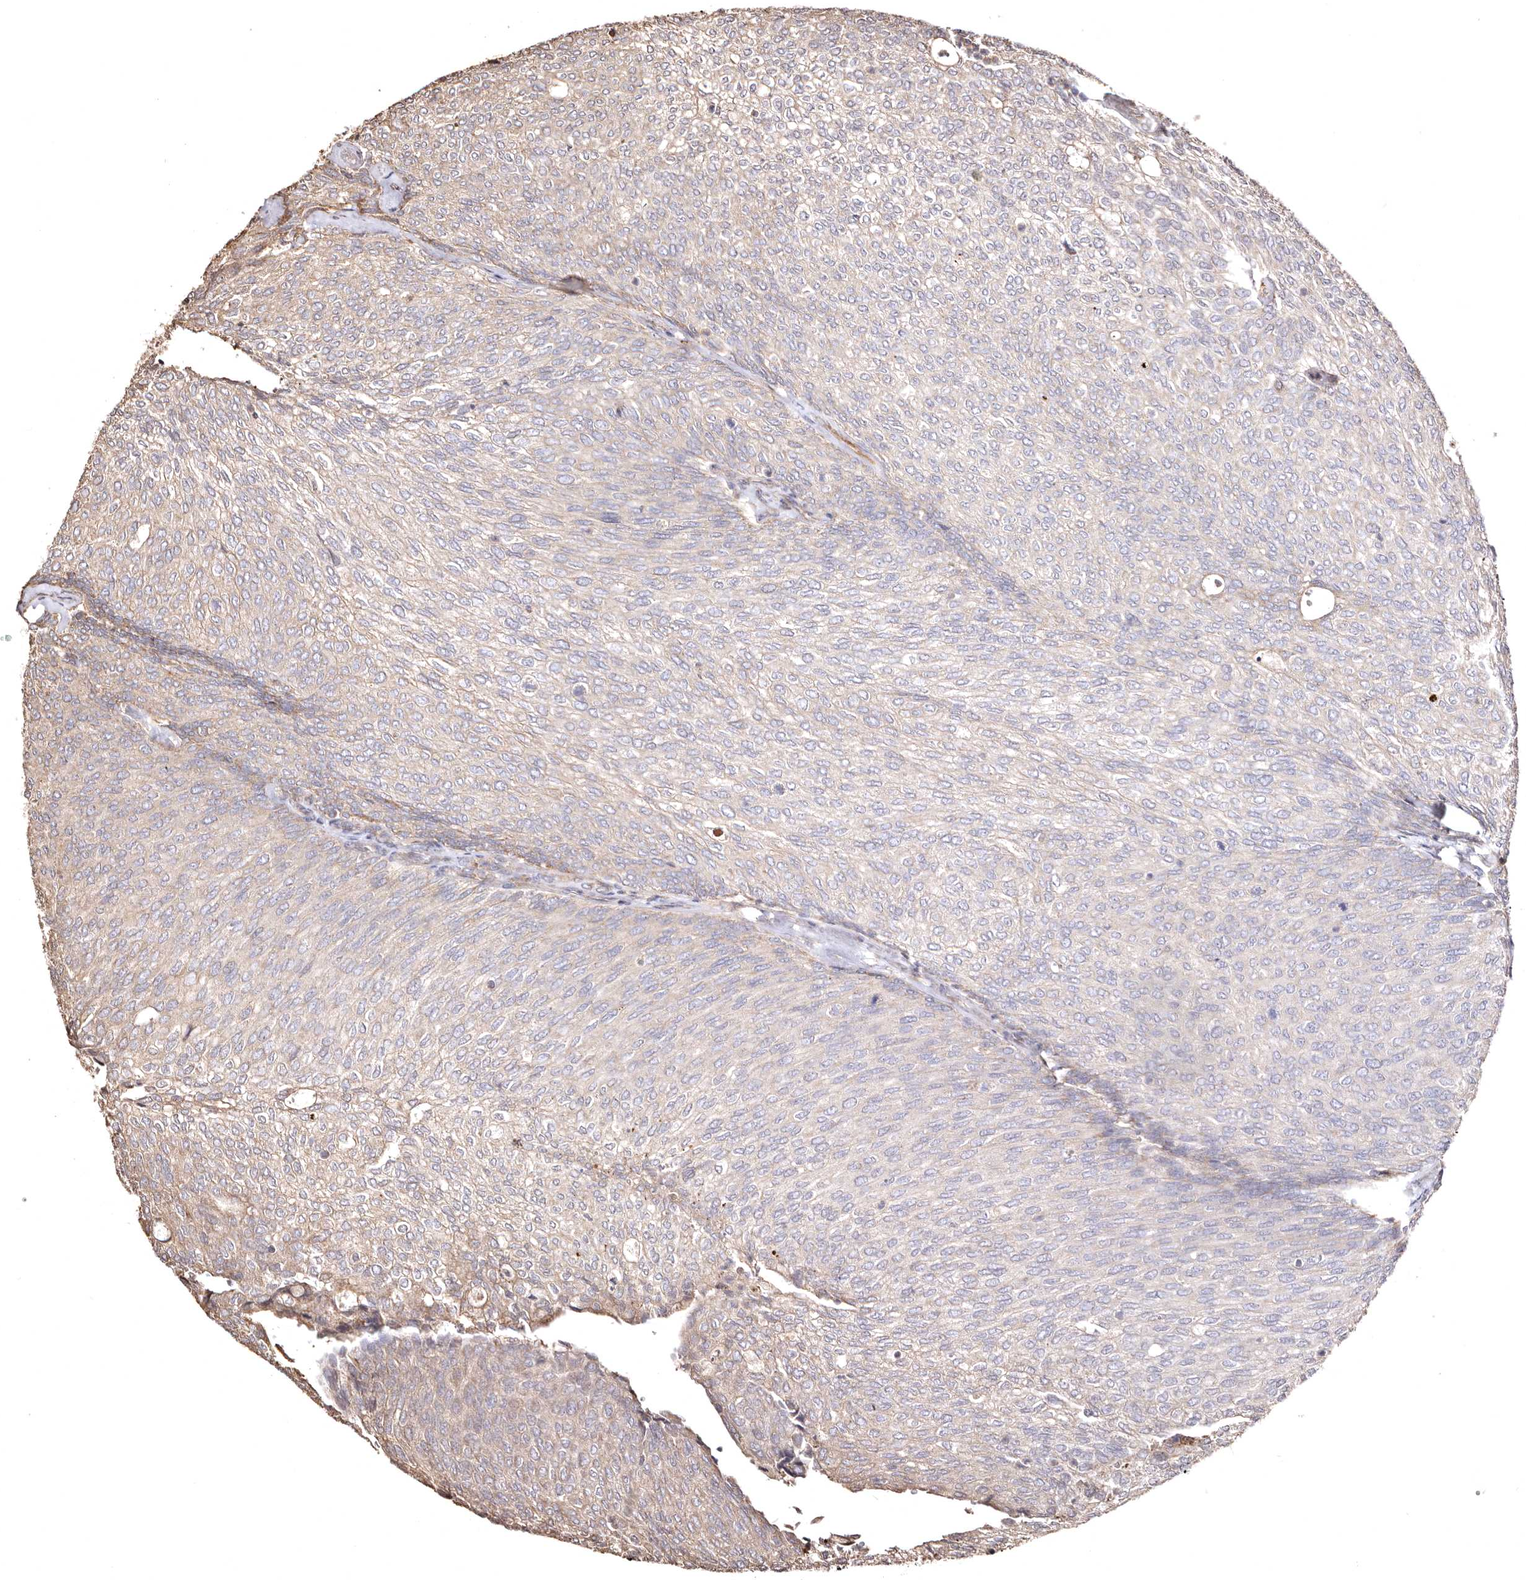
{"staining": {"intensity": "weak", "quantity": "<25%", "location": "cytoplasmic/membranous"}, "tissue": "urothelial cancer", "cell_type": "Tumor cells", "image_type": "cancer", "snomed": [{"axis": "morphology", "description": "Urothelial carcinoma, Low grade"}, {"axis": "topography", "description": "Urinary bladder"}], "caption": "Immunohistochemical staining of human urothelial cancer exhibits no significant staining in tumor cells.", "gene": "MACC1", "patient": {"sex": "female", "age": 79}}